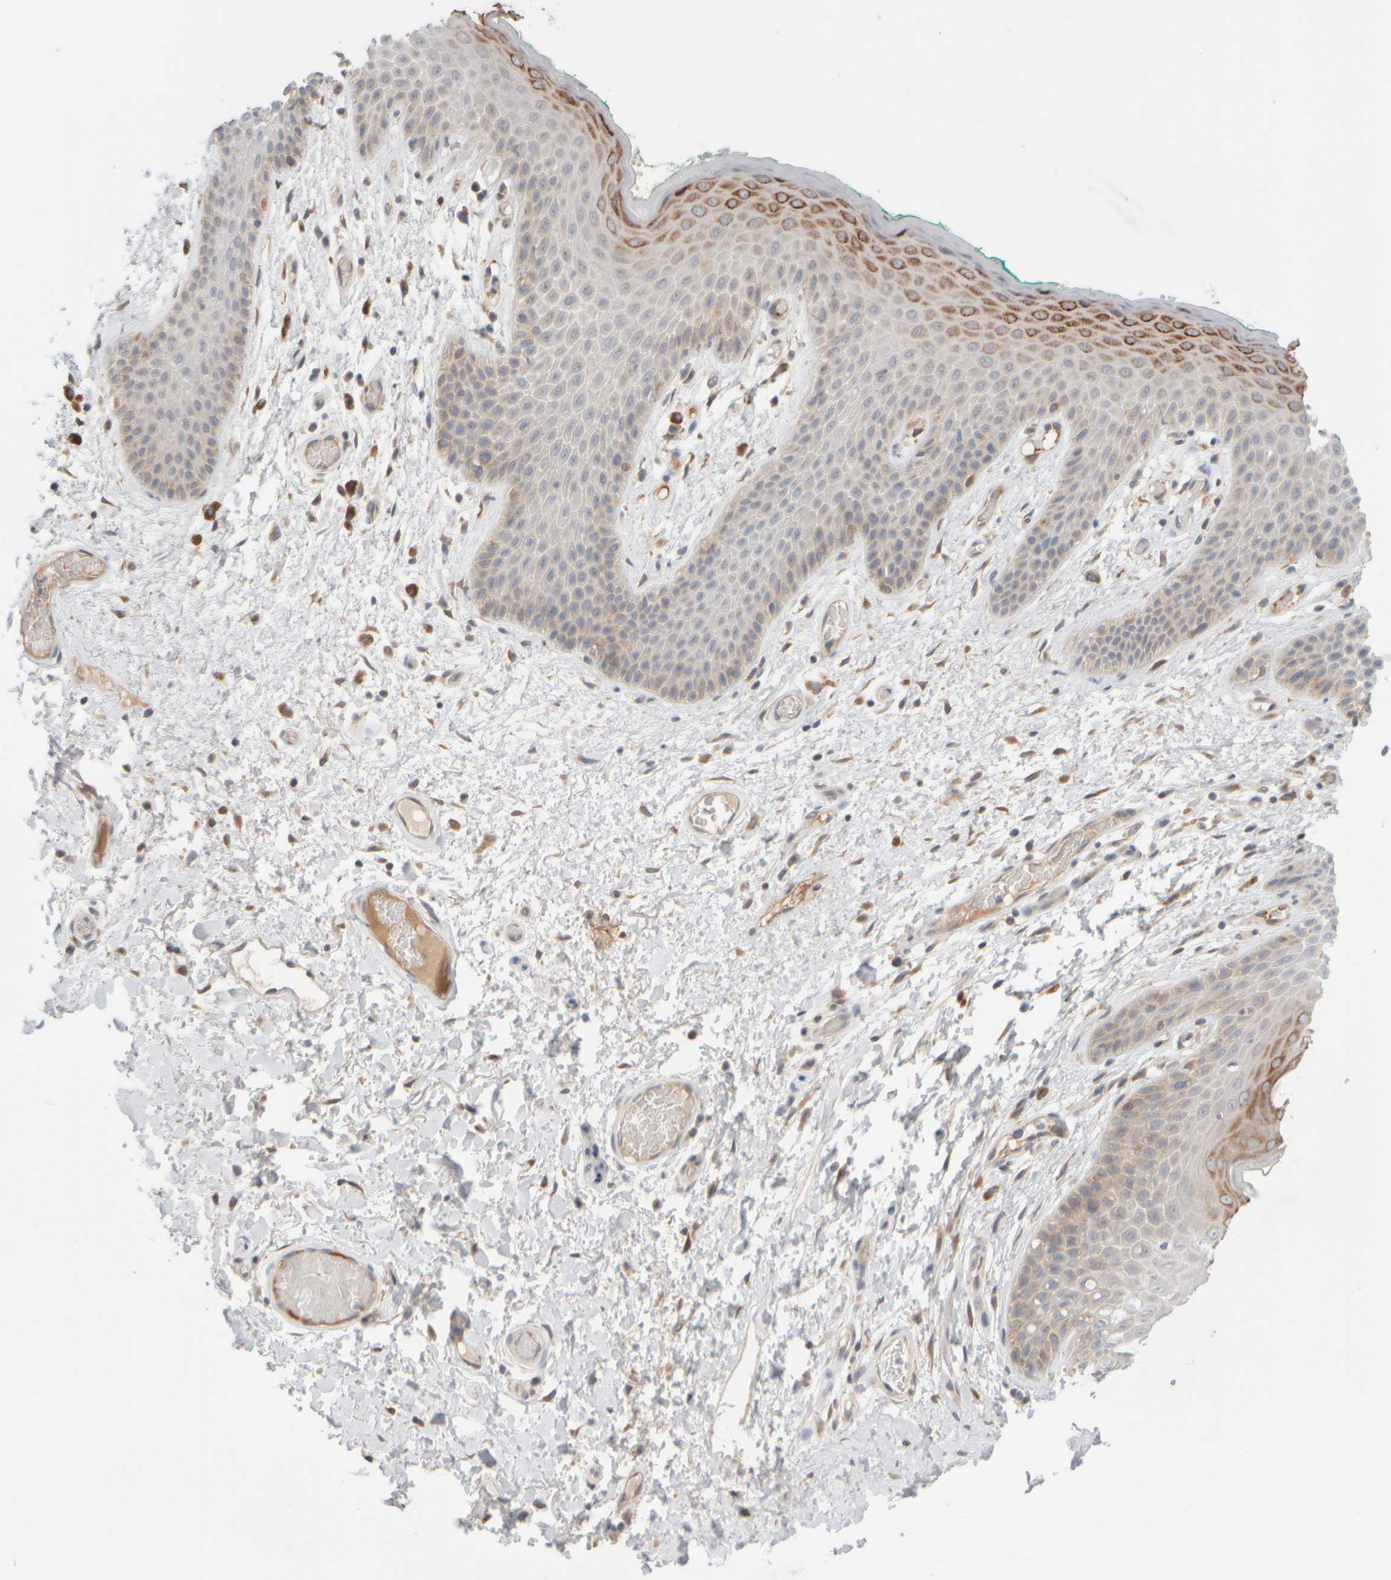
{"staining": {"intensity": "strong", "quantity": "<25%", "location": "cytoplasmic/membranous"}, "tissue": "skin", "cell_type": "Epidermal cells", "image_type": "normal", "snomed": [{"axis": "morphology", "description": "Normal tissue, NOS"}, {"axis": "topography", "description": "Anal"}], "caption": "Approximately <25% of epidermal cells in normal human skin display strong cytoplasmic/membranous protein expression as visualized by brown immunohistochemical staining.", "gene": "GOPC", "patient": {"sex": "male", "age": 74}}